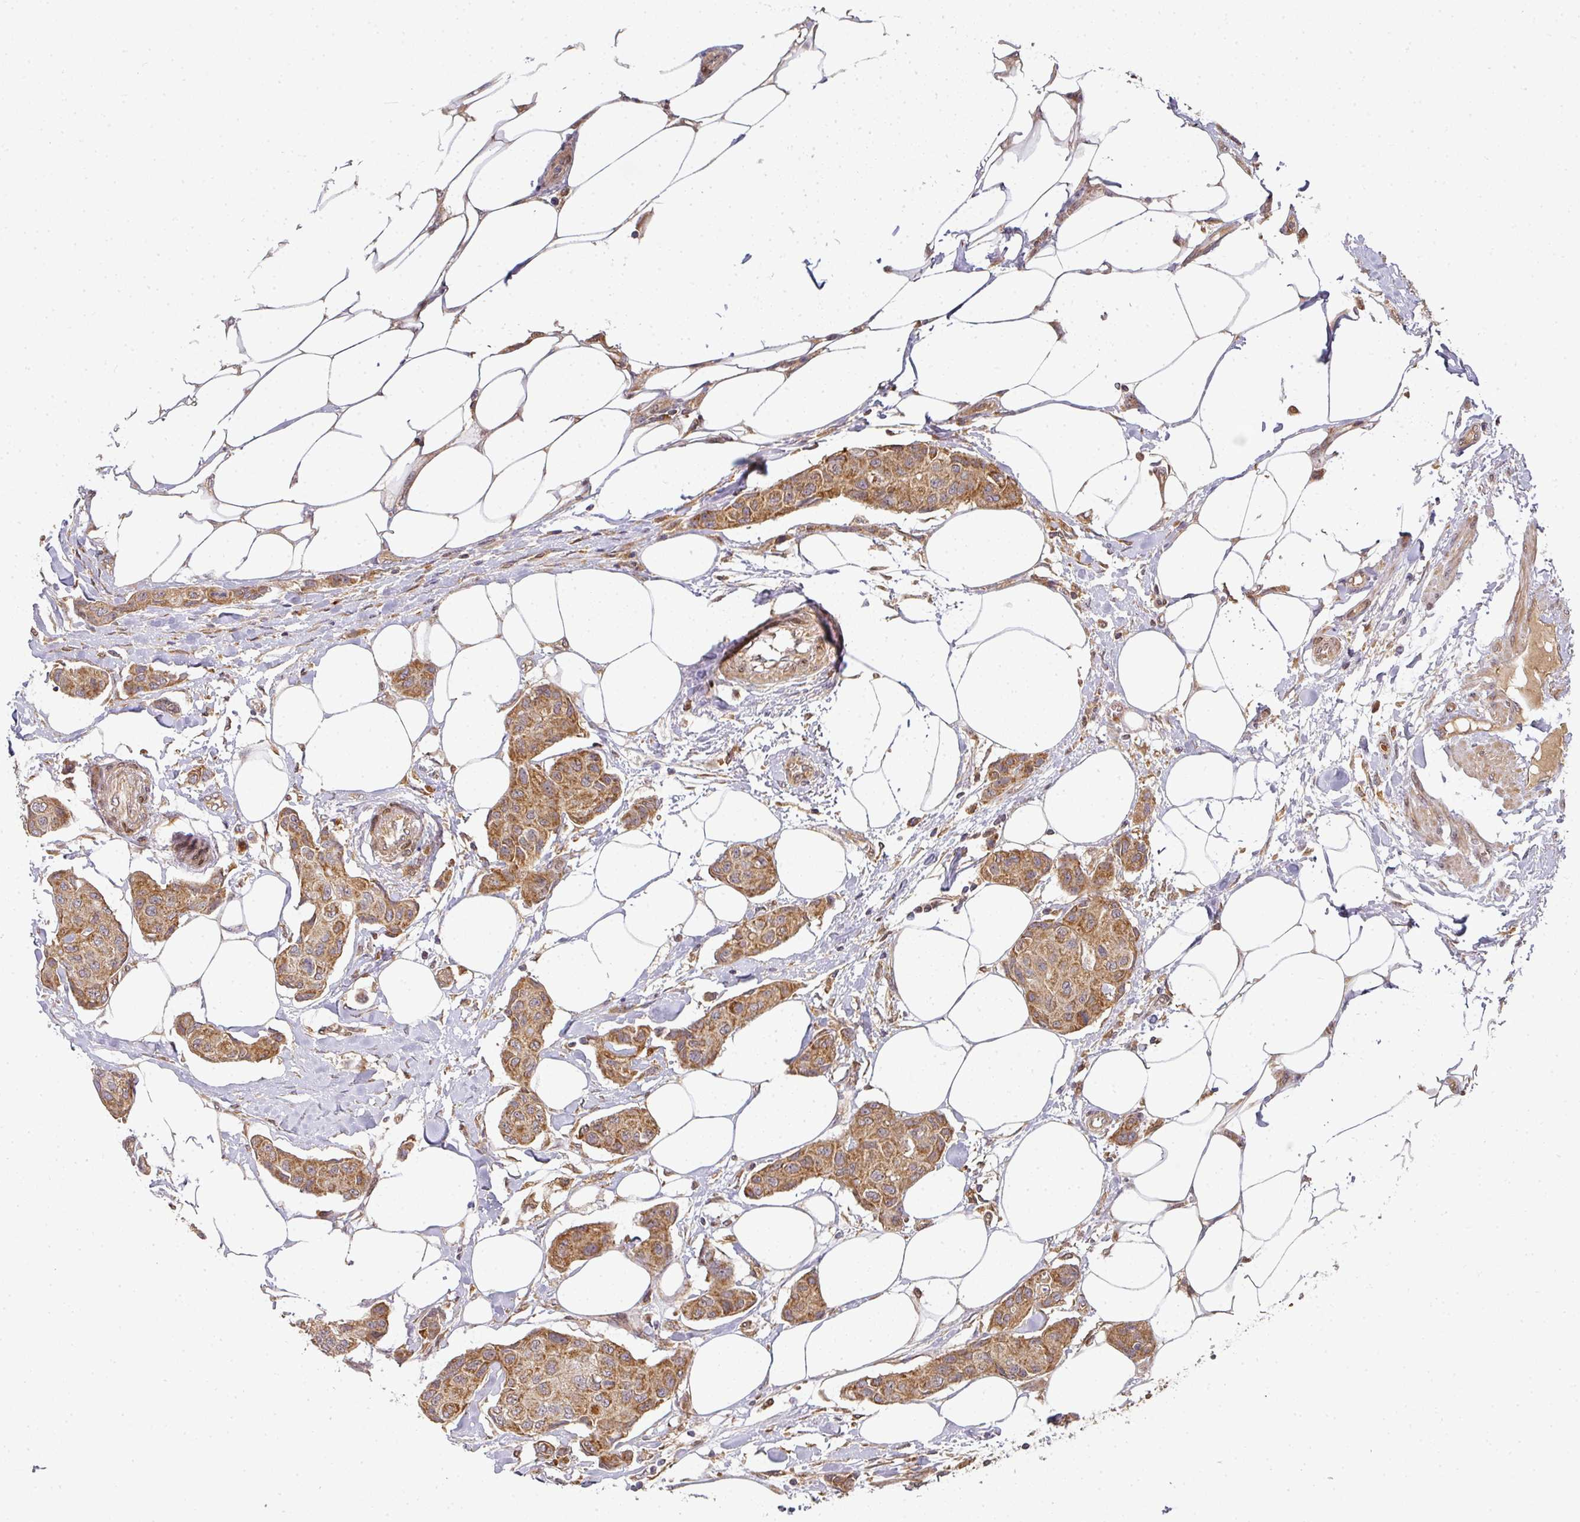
{"staining": {"intensity": "moderate", "quantity": ">75%", "location": "cytoplasmic/membranous"}, "tissue": "breast cancer", "cell_type": "Tumor cells", "image_type": "cancer", "snomed": [{"axis": "morphology", "description": "Duct carcinoma"}, {"axis": "topography", "description": "Breast"}, {"axis": "topography", "description": "Lymph node"}], "caption": "Immunohistochemistry (IHC) of infiltrating ductal carcinoma (breast) reveals medium levels of moderate cytoplasmic/membranous expression in about >75% of tumor cells. Nuclei are stained in blue.", "gene": "MALSU1", "patient": {"sex": "female", "age": 80}}